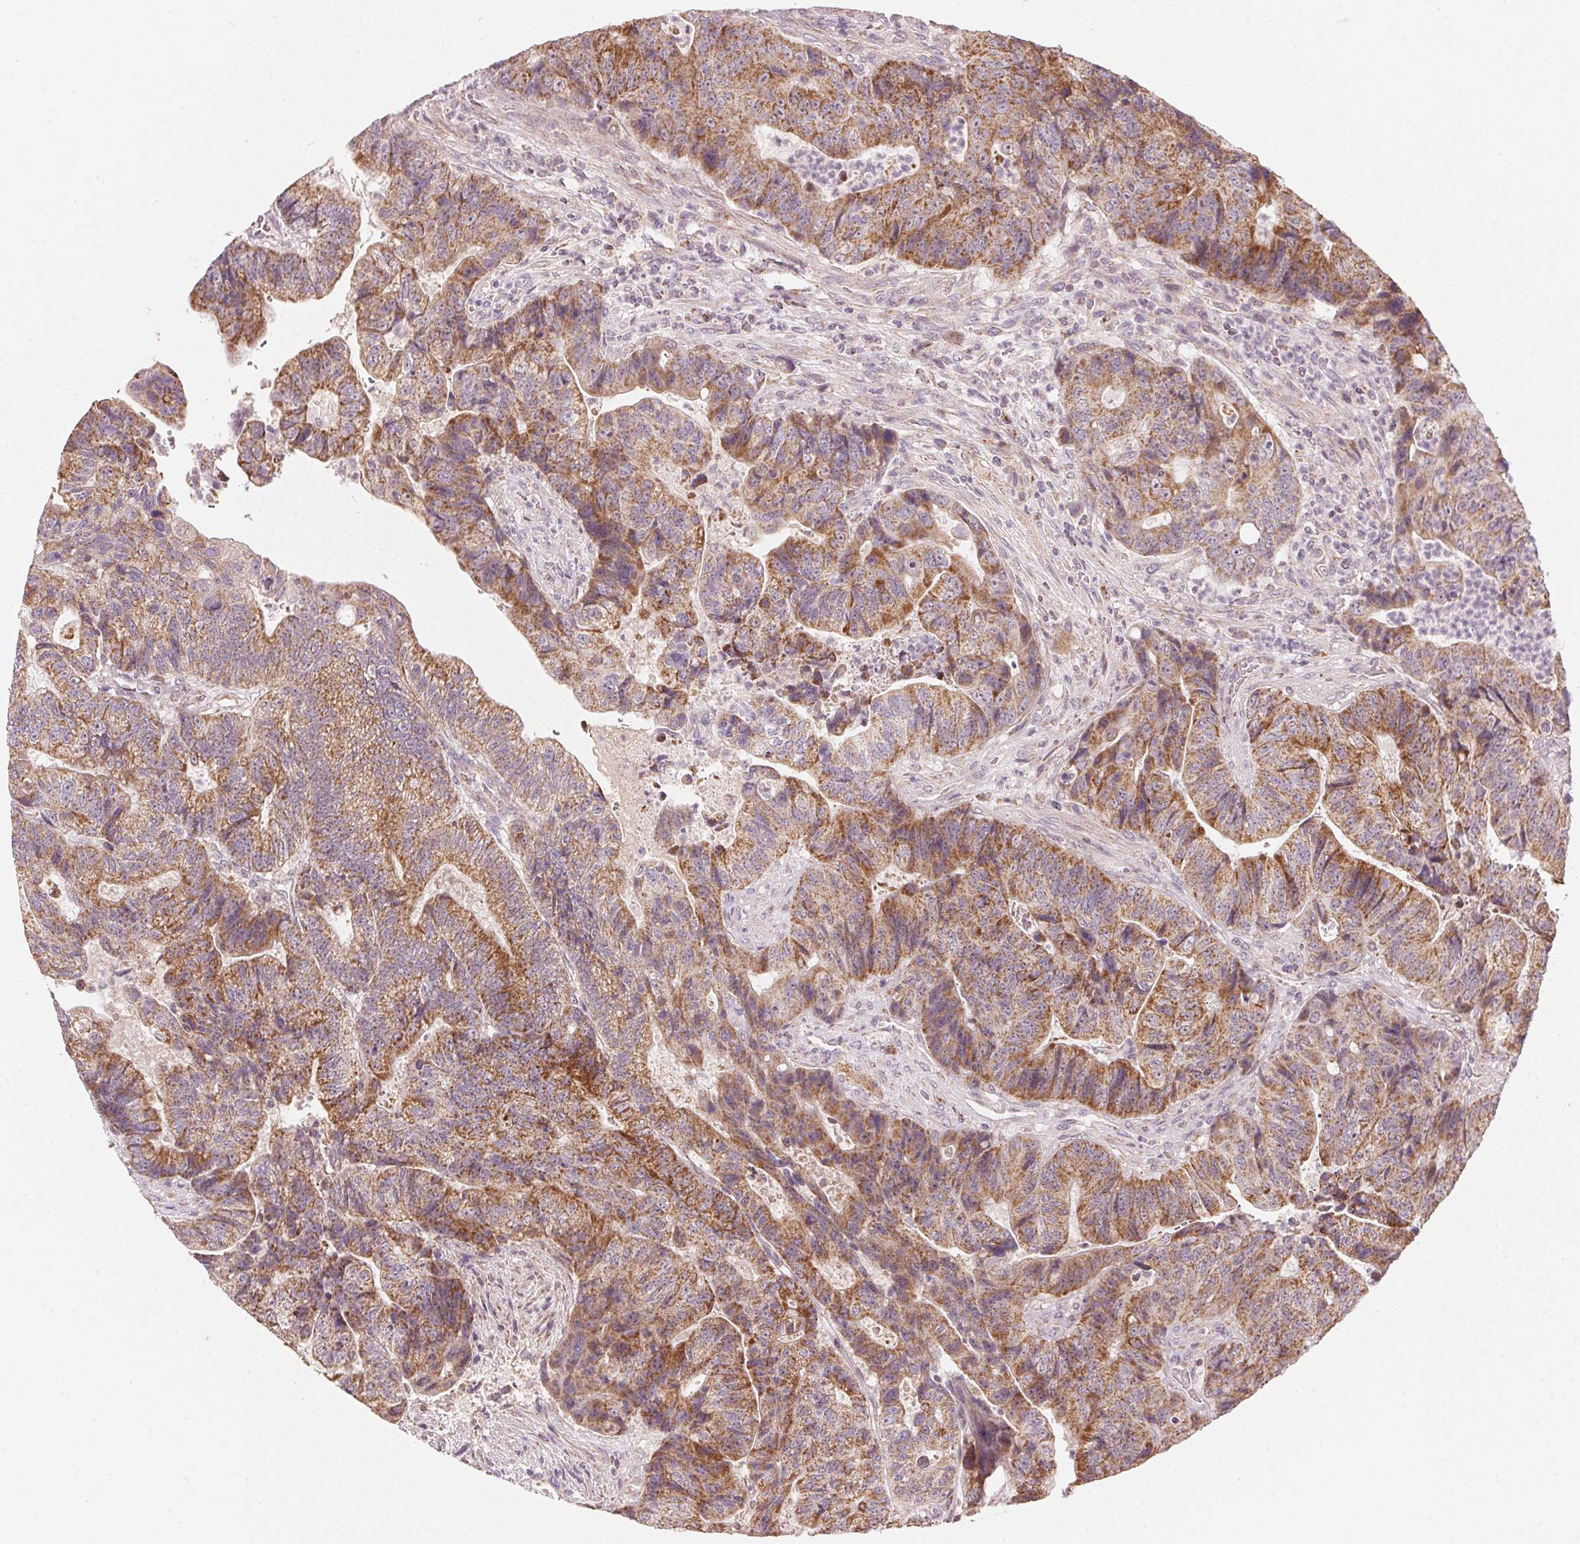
{"staining": {"intensity": "moderate", "quantity": ">75%", "location": "cytoplasmic/membranous"}, "tissue": "colorectal cancer", "cell_type": "Tumor cells", "image_type": "cancer", "snomed": [{"axis": "morphology", "description": "Normal tissue, NOS"}, {"axis": "morphology", "description": "Adenocarcinoma, NOS"}, {"axis": "topography", "description": "Colon"}], "caption": "Human adenocarcinoma (colorectal) stained for a protein (brown) shows moderate cytoplasmic/membranous positive expression in about >75% of tumor cells.", "gene": "COQ7", "patient": {"sex": "female", "age": 48}}